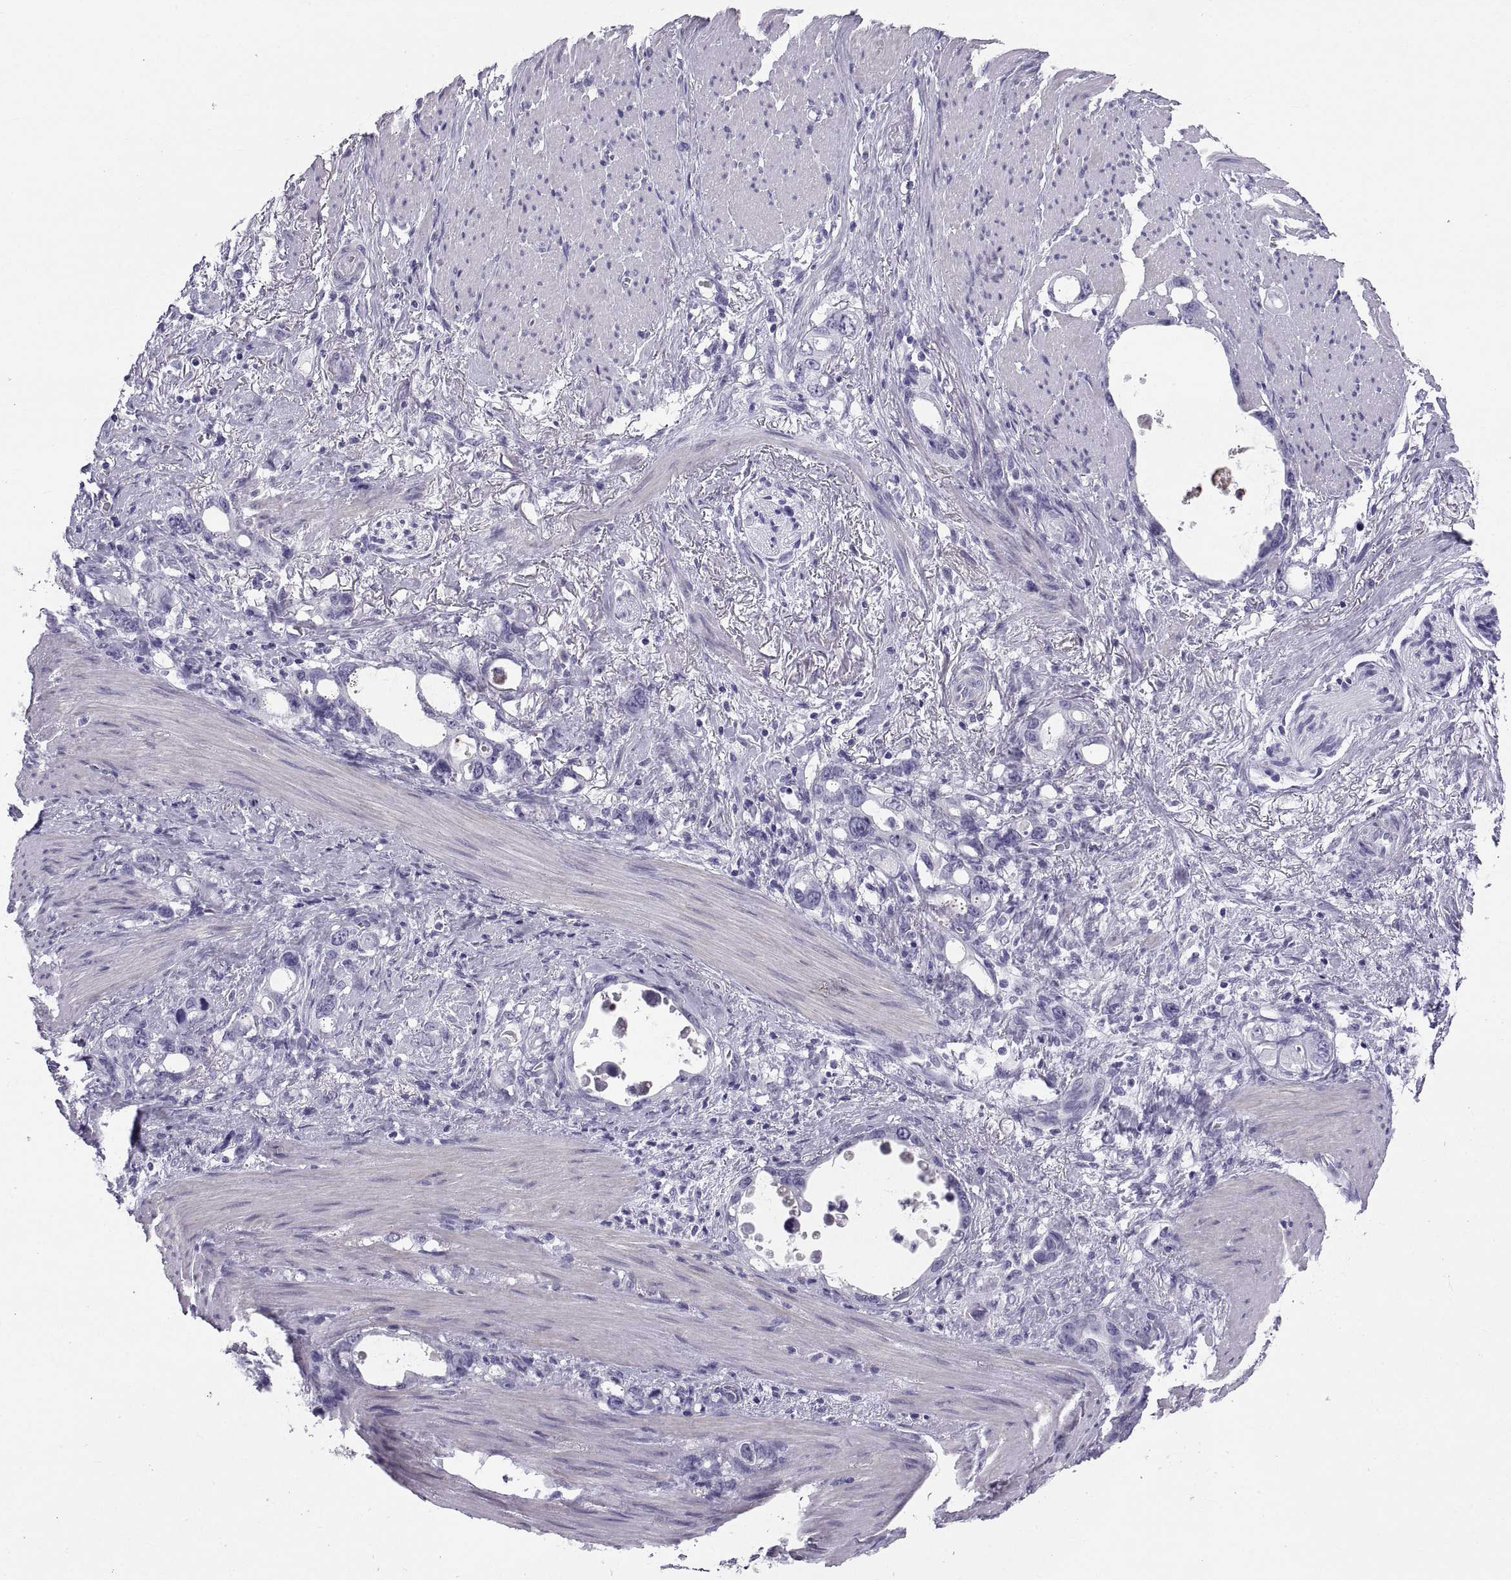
{"staining": {"intensity": "negative", "quantity": "none", "location": "none"}, "tissue": "stomach cancer", "cell_type": "Tumor cells", "image_type": "cancer", "snomed": [{"axis": "morphology", "description": "Adenocarcinoma, NOS"}, {"axis": "topography", "description": "Stomach, upper"}], "caption": "Adenocarcinoma (stomach) was stained to show a protein in brown. There is no significant staining in tumor cells.", "gene": "CT47A10", "patient": {"sex": "male", "age": 74}}